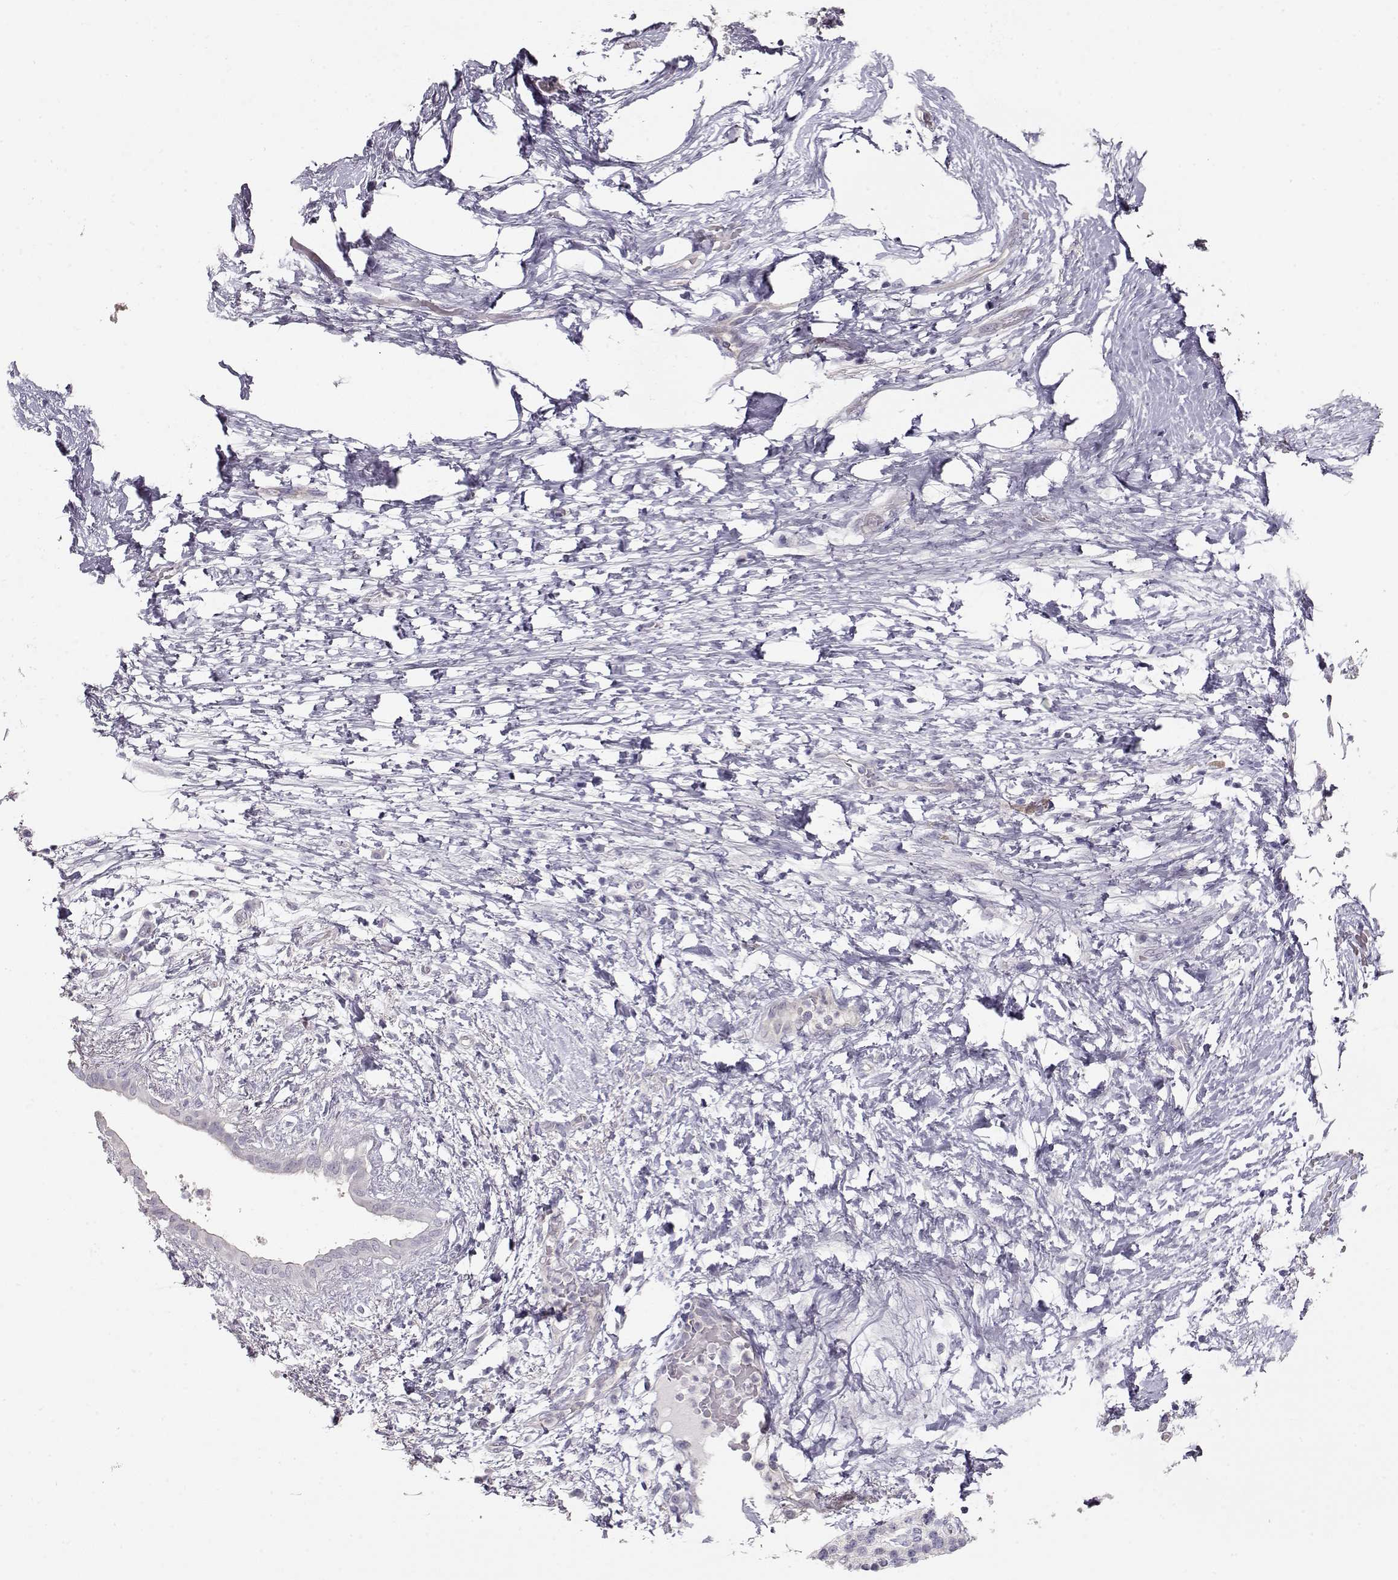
{"staining": {"intensity": "negative", "quantity": "none", "location": "none"}, "tissue": "pancreatic cancer", "cell_type": "Tumor cells", "image_type": "cancer", "snomed": [{"axis": "morphology", "description": "Adenocarcinoma, NOS"}, {"axis": "topography", "description": "Pancreas"}], "caption": "DAB (3,3'-diaminobenzidine) immunohistochemical staining of human adenocarcinoma (pancreatic) reveals no significant staining in tumor cells.", "gene": "SLC18A1", "patient": {"sex": "female", "age": 72}}